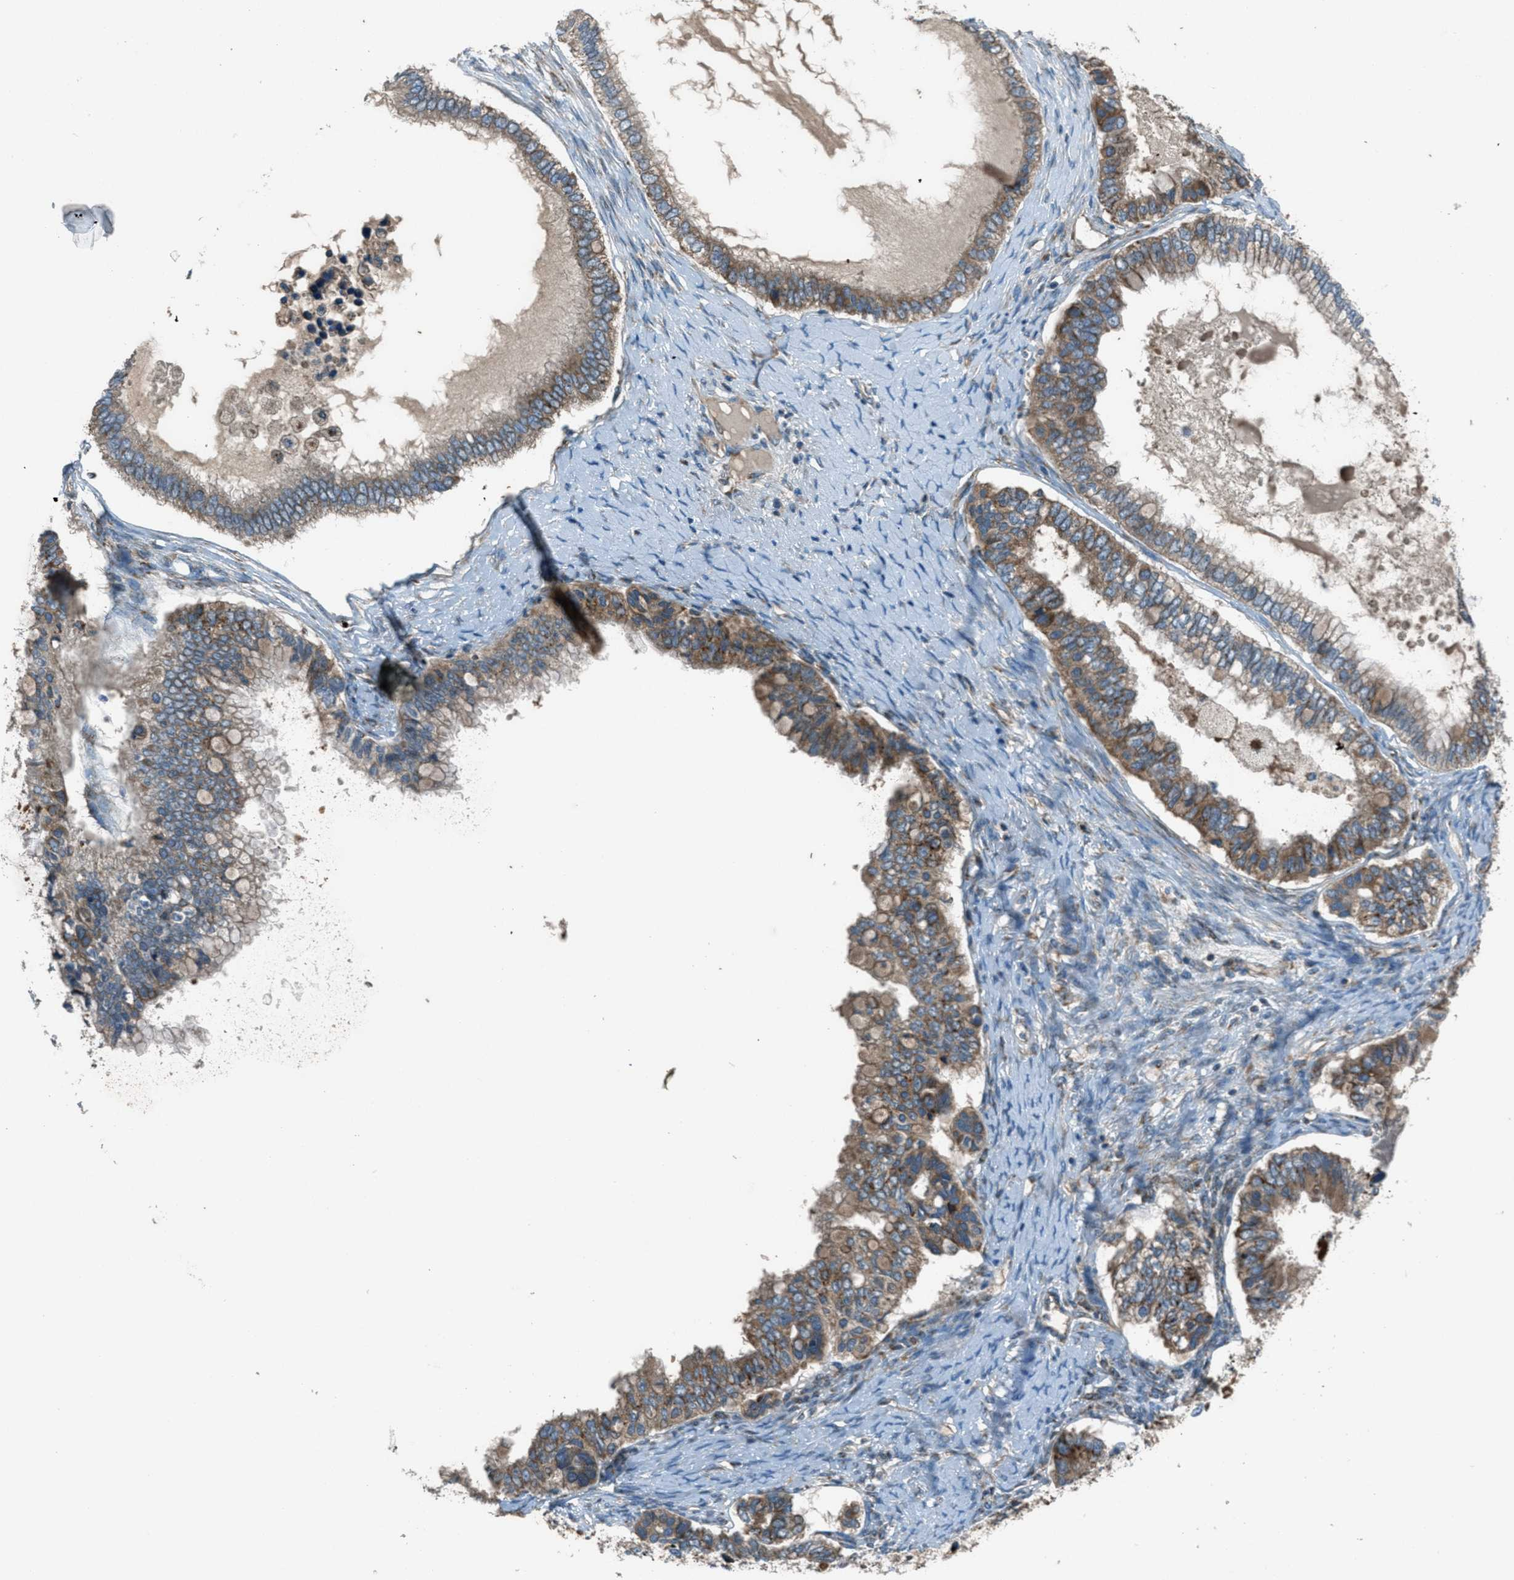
{"staining": {"intensity": "weak", "quantity": ">75%", "location": "cytoplasmic/membranous"}, "tissue": "ovarian cancer", "cell_type": "Tumor cells", "image_type": "cancer", "snomed": [{"axis": "morphology", "description": "Cystadenocarcinoma, mucinous, NOS"}, {"axis": "topography", "description": "Ovary"}], "caption": "Immunohistochemistry image of human ovarian cancer stained for a protein (brown), which displays low levels of weak cytoplasmic/membranous staining in about >75% of tumor cells.", "gene": "BCKDK", "patient": {"sex": "female", "age": 80}}